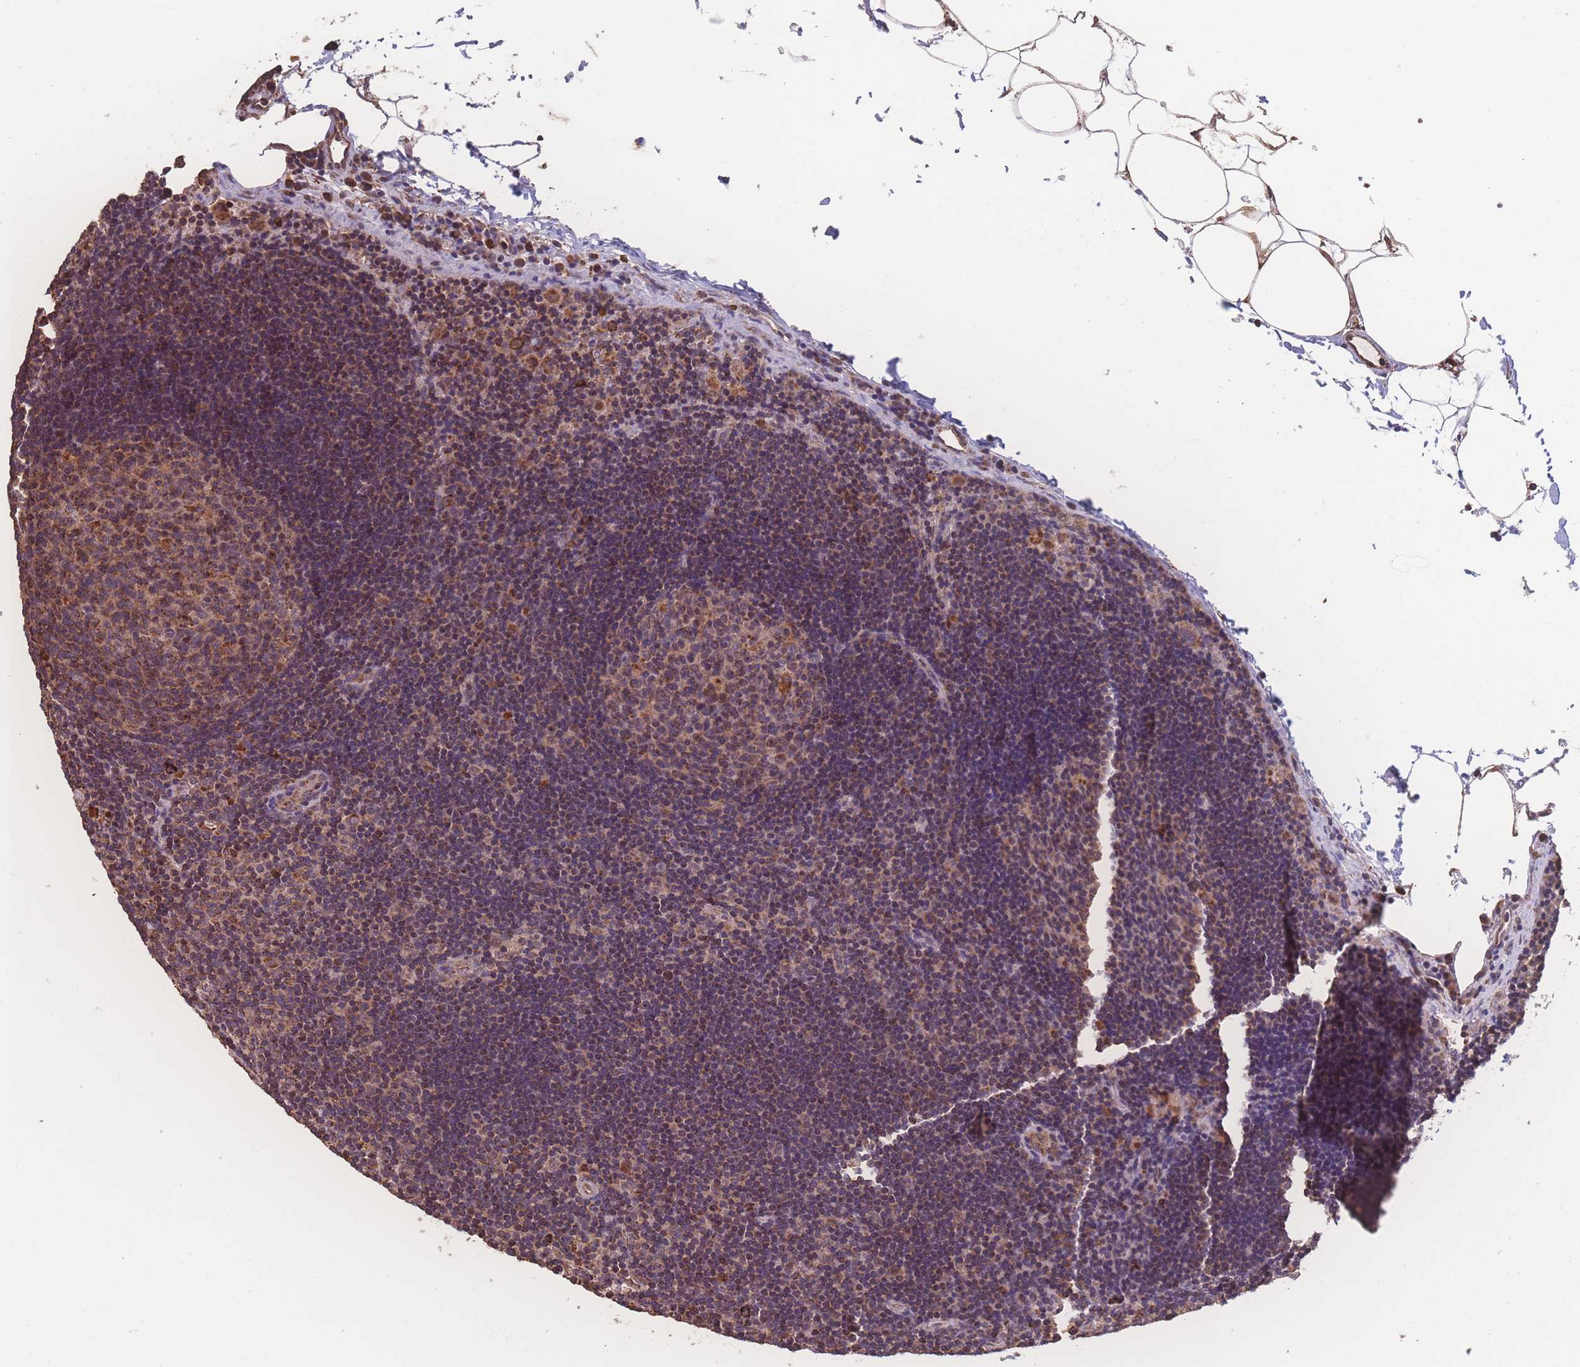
{"staining": {"intensity": "moderate", "quantity": "25%-75%", "location": "cytoplasmic/membranous"}, "tissue": "lymph node", "cell_type": "Germinal center cells", "image_type": "normal", "snomed": [{"axis": "morphology", "description": "Normal tissue, NOS"}, {"axis": "topography", "description": "Lymph node"}], "caption": "Lymph node was stained to show a protein in brown. There is medium levels of moderate cytoplasmic/membranous positivity in about 25%-75% of germinal center cells. (Stains: DAB in brown, nuclei in blue, Microscopy: brightfield microscopy at high magnification).", "gene": "SGSM3", "patient": {"sex": "male", "age": 62}}